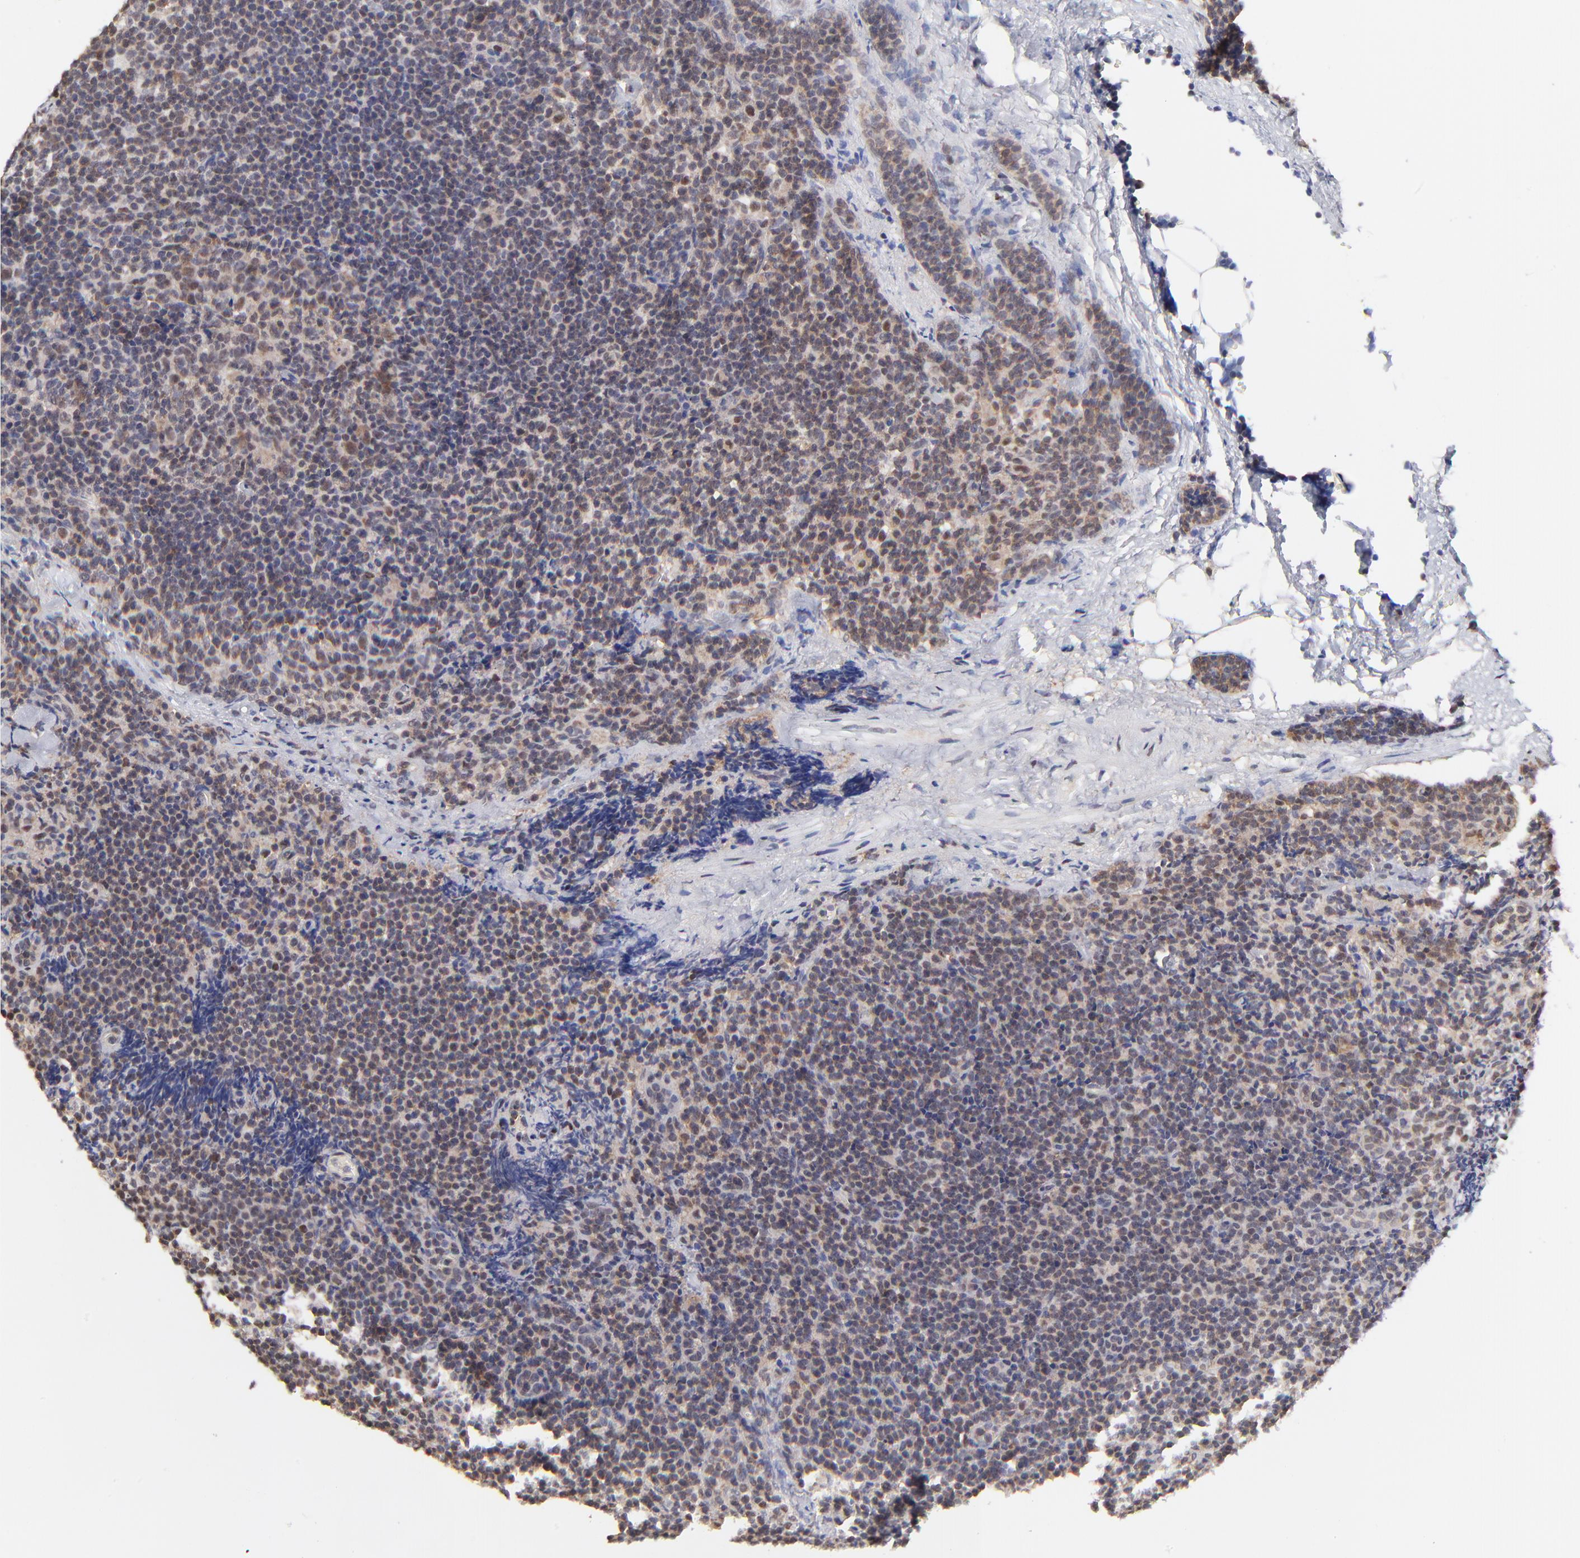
{"staining": {"intensity": "weak", "quantity": "<25%", "location": "nuclear"}, "tissue": "lymphoma", "cell_type": "Tumor cells", "image_type": "cancer", "snomed": [{"axis": "morphology", "description": "Malignant lymphoma, non-Hodgkin's type, High grade"}, {"axis": "topography", "description": "Lymph node"}], "caption": "A histopathology image of human lymphoma is negative for staining in tumor cells.", "gene": "PSMC4", "patient": {"sex": "female", "age": 58}}